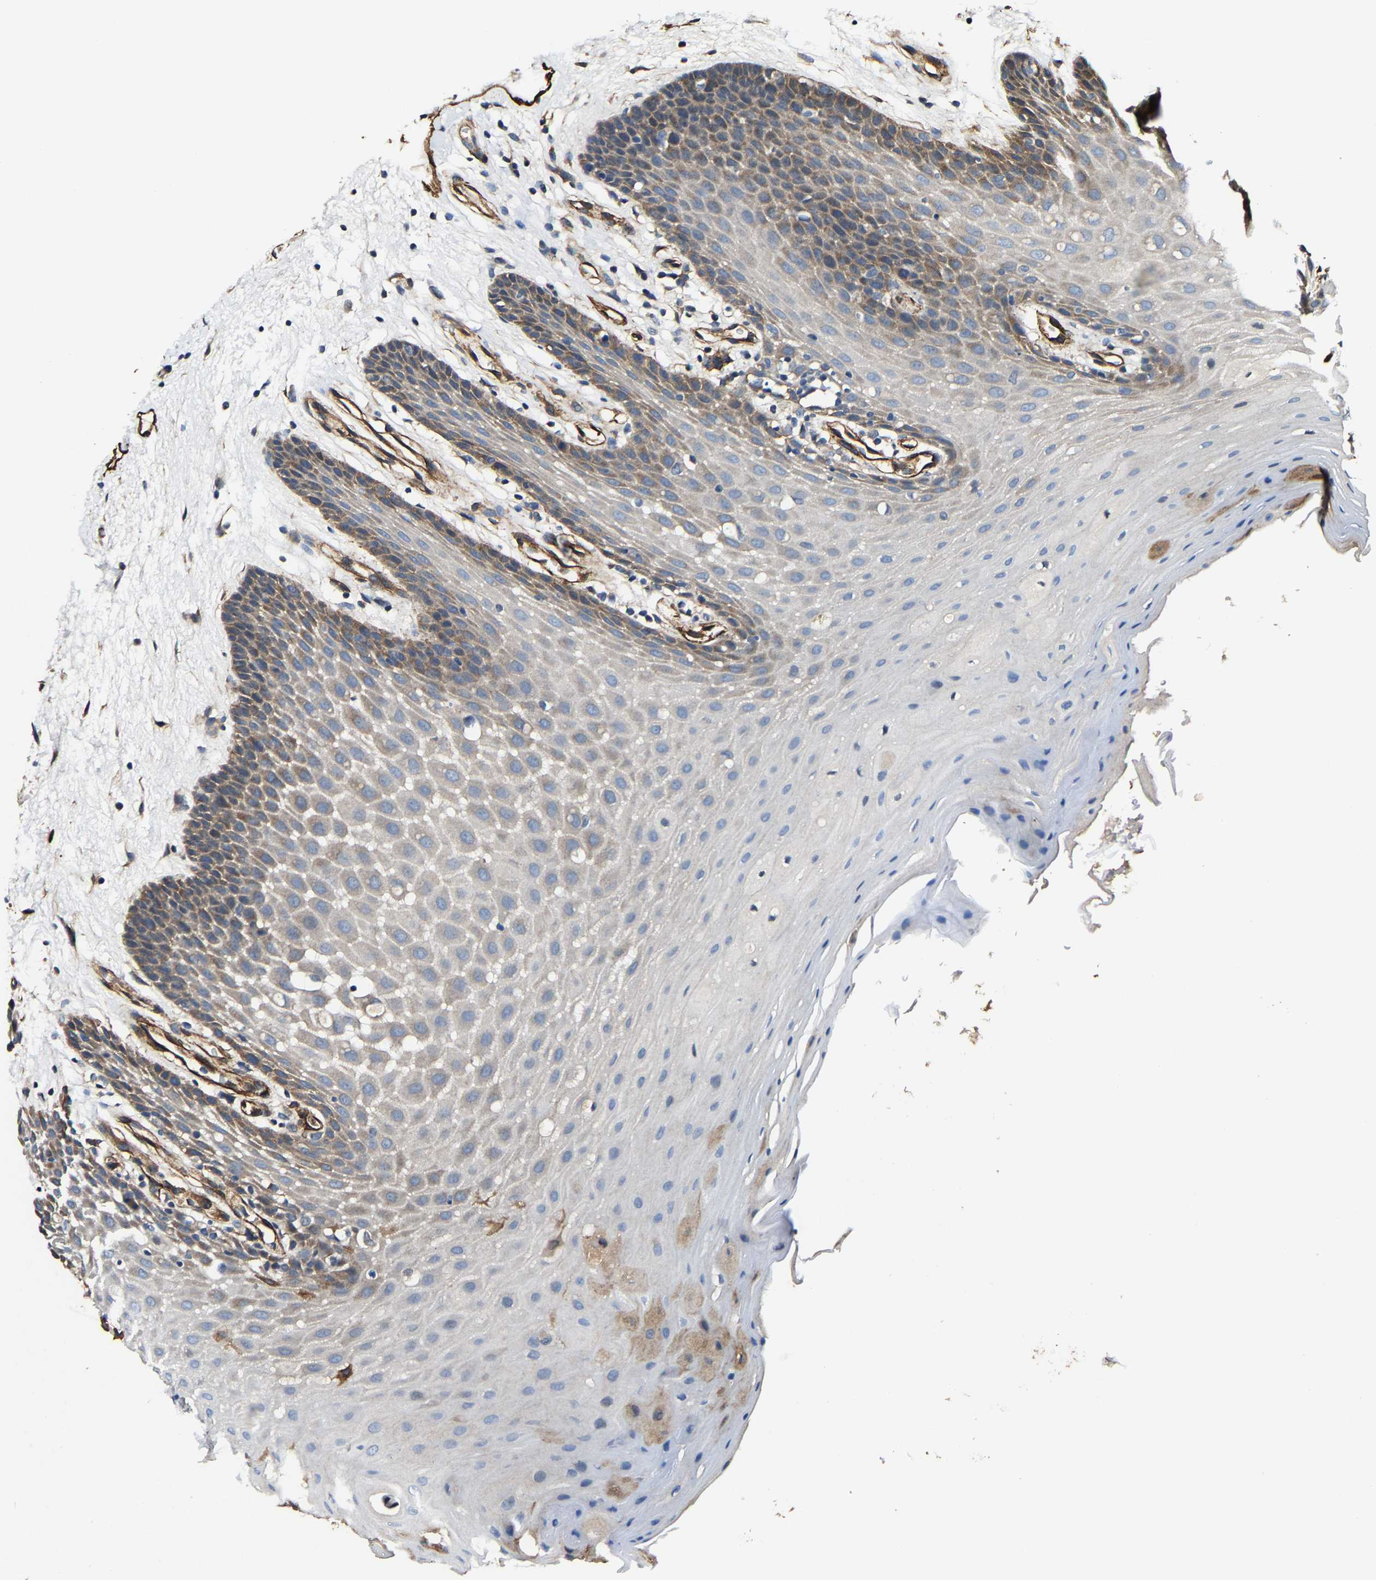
{"staining": {"intensity": "moderate", "quantity": "25%-75%", "location": "cytoplasmic/membranous"}, "tissue": "oral mucosa", "cell_type": "Squamous epithelial cells", "image_type": "normal", "snomed": [{"axis": "morphology", "description": "Normal tissue, NOS"}, {"axis": "morphology", "description": "Squamous cell carcinoma, NOS"}, {"axis": "topography", "description": "Oral tissue"}, {"axis": "topography", "description": "Head-Neck"}], "caption": "IHC of unremarkable oral mucosa demonstrates medium levels of moderate cytoplasmic/membranous positivity in approximately 25%-75% of squamous epithelial cells. The protein is stained brown, and the nuclei are stained in blue (DAB (3,3'-diaminobenzidine) IHC with brightfield microscopy, high magnification).", "gene": "GFRA3", "patient": {"sex": "male", "age": 71}}